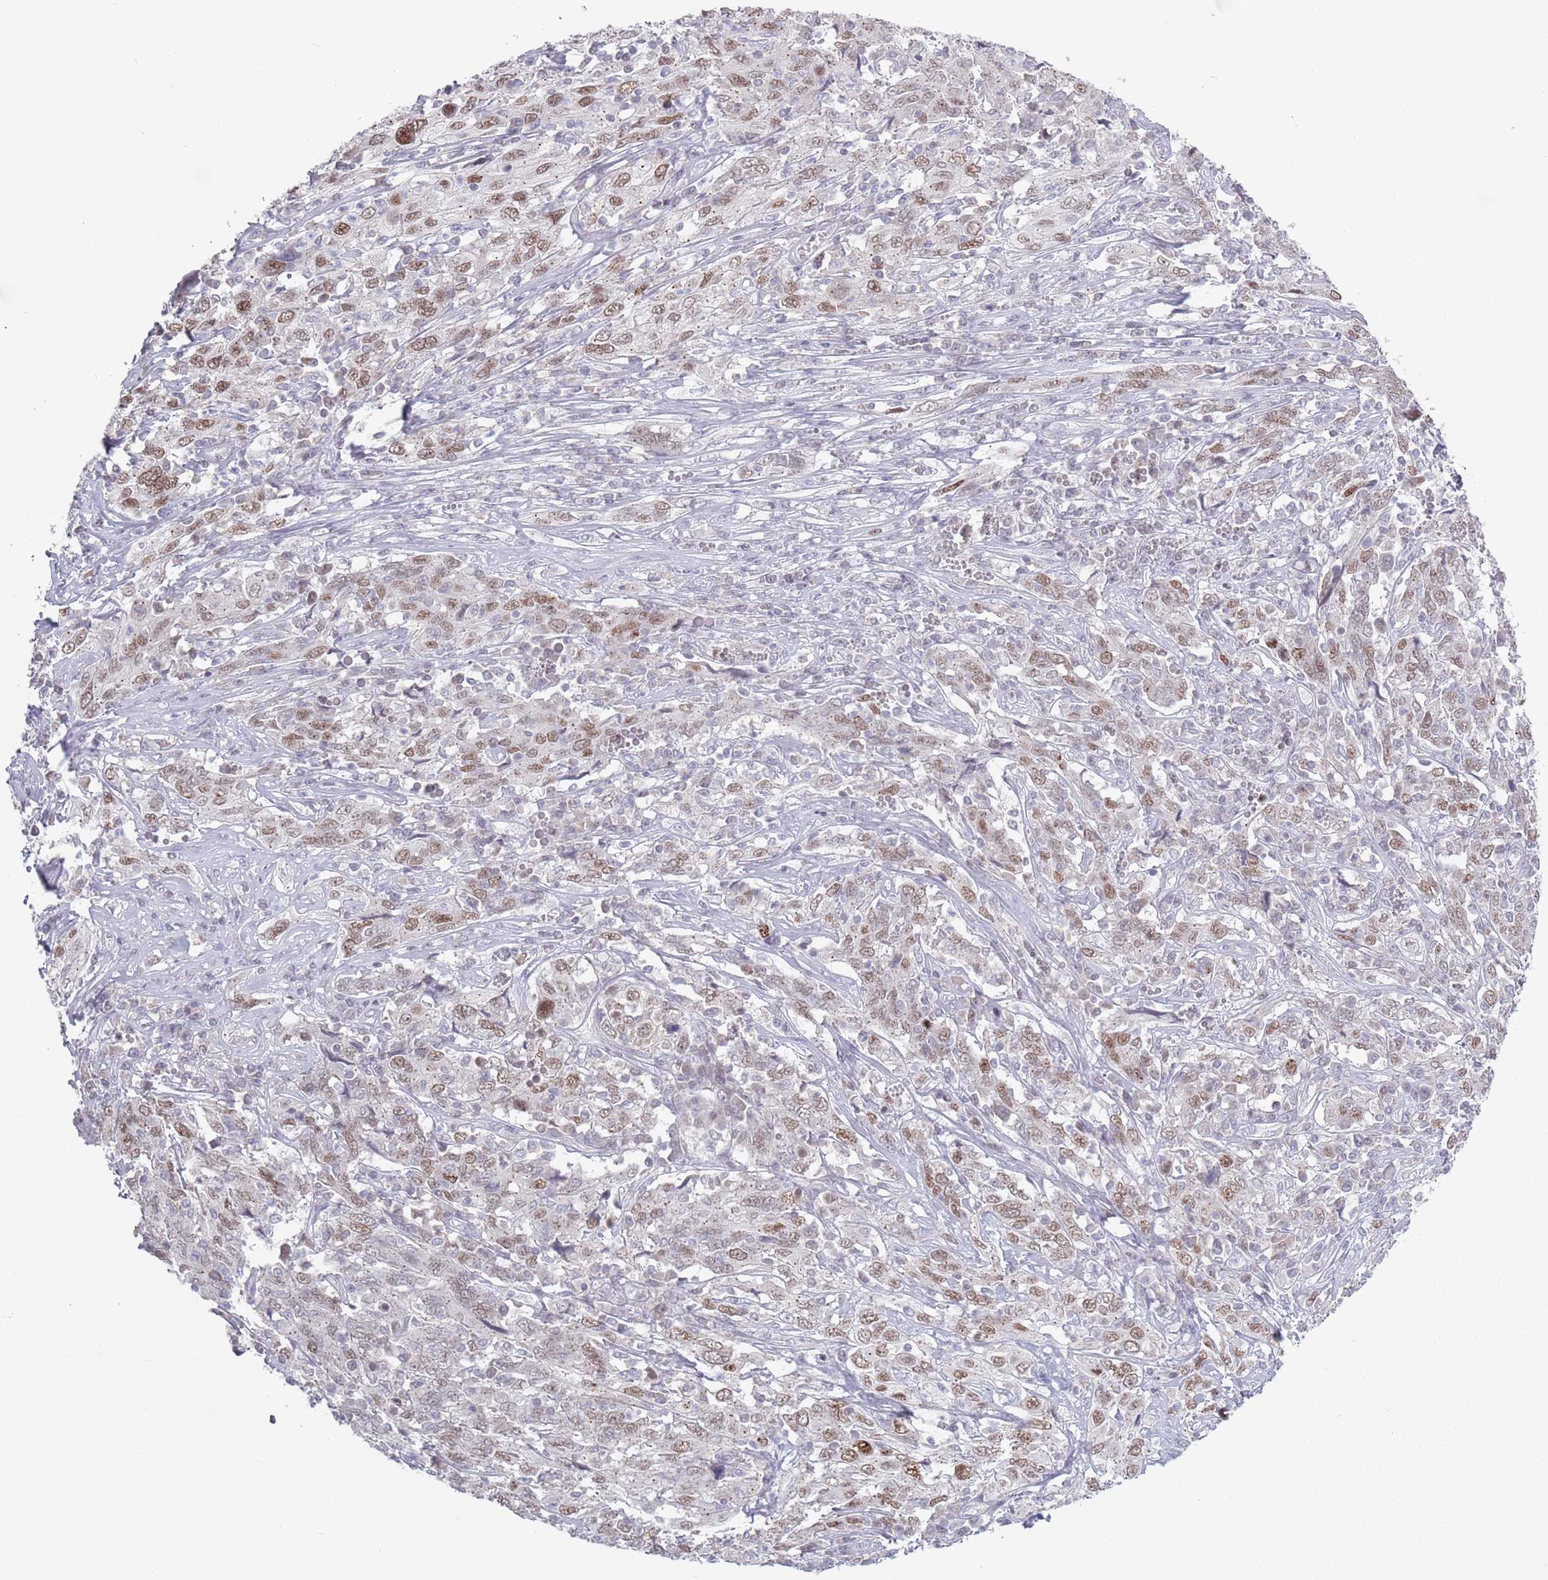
{"staining": {"intensity": "moderate", "quantity": ">75%", "location": "nuclear"}, "tissue": "cervical cancer", "cell_type": "Tumor cells", "image_type": "cancer", "snomed": [{"axis": "morphology", "description": "Squamous cell carcinoma, NOS"}, {"axis": "topography", "description": "Cervix"}], "caption": "Immunohistochemistry (IHC) staining of cervical cancer (squamous cell carcinoma), which demonstrates medium levels of moderate nuclear positivity in approximately >75% of tumor cells indicating moderate nuclear protein staining. The staining was performed using DAB (brown) for protein detection and nuclei were counterstained in hematoxylin (blue).", "gene": "MRPL34", "patient": {"sex": "female", "age": 46}}